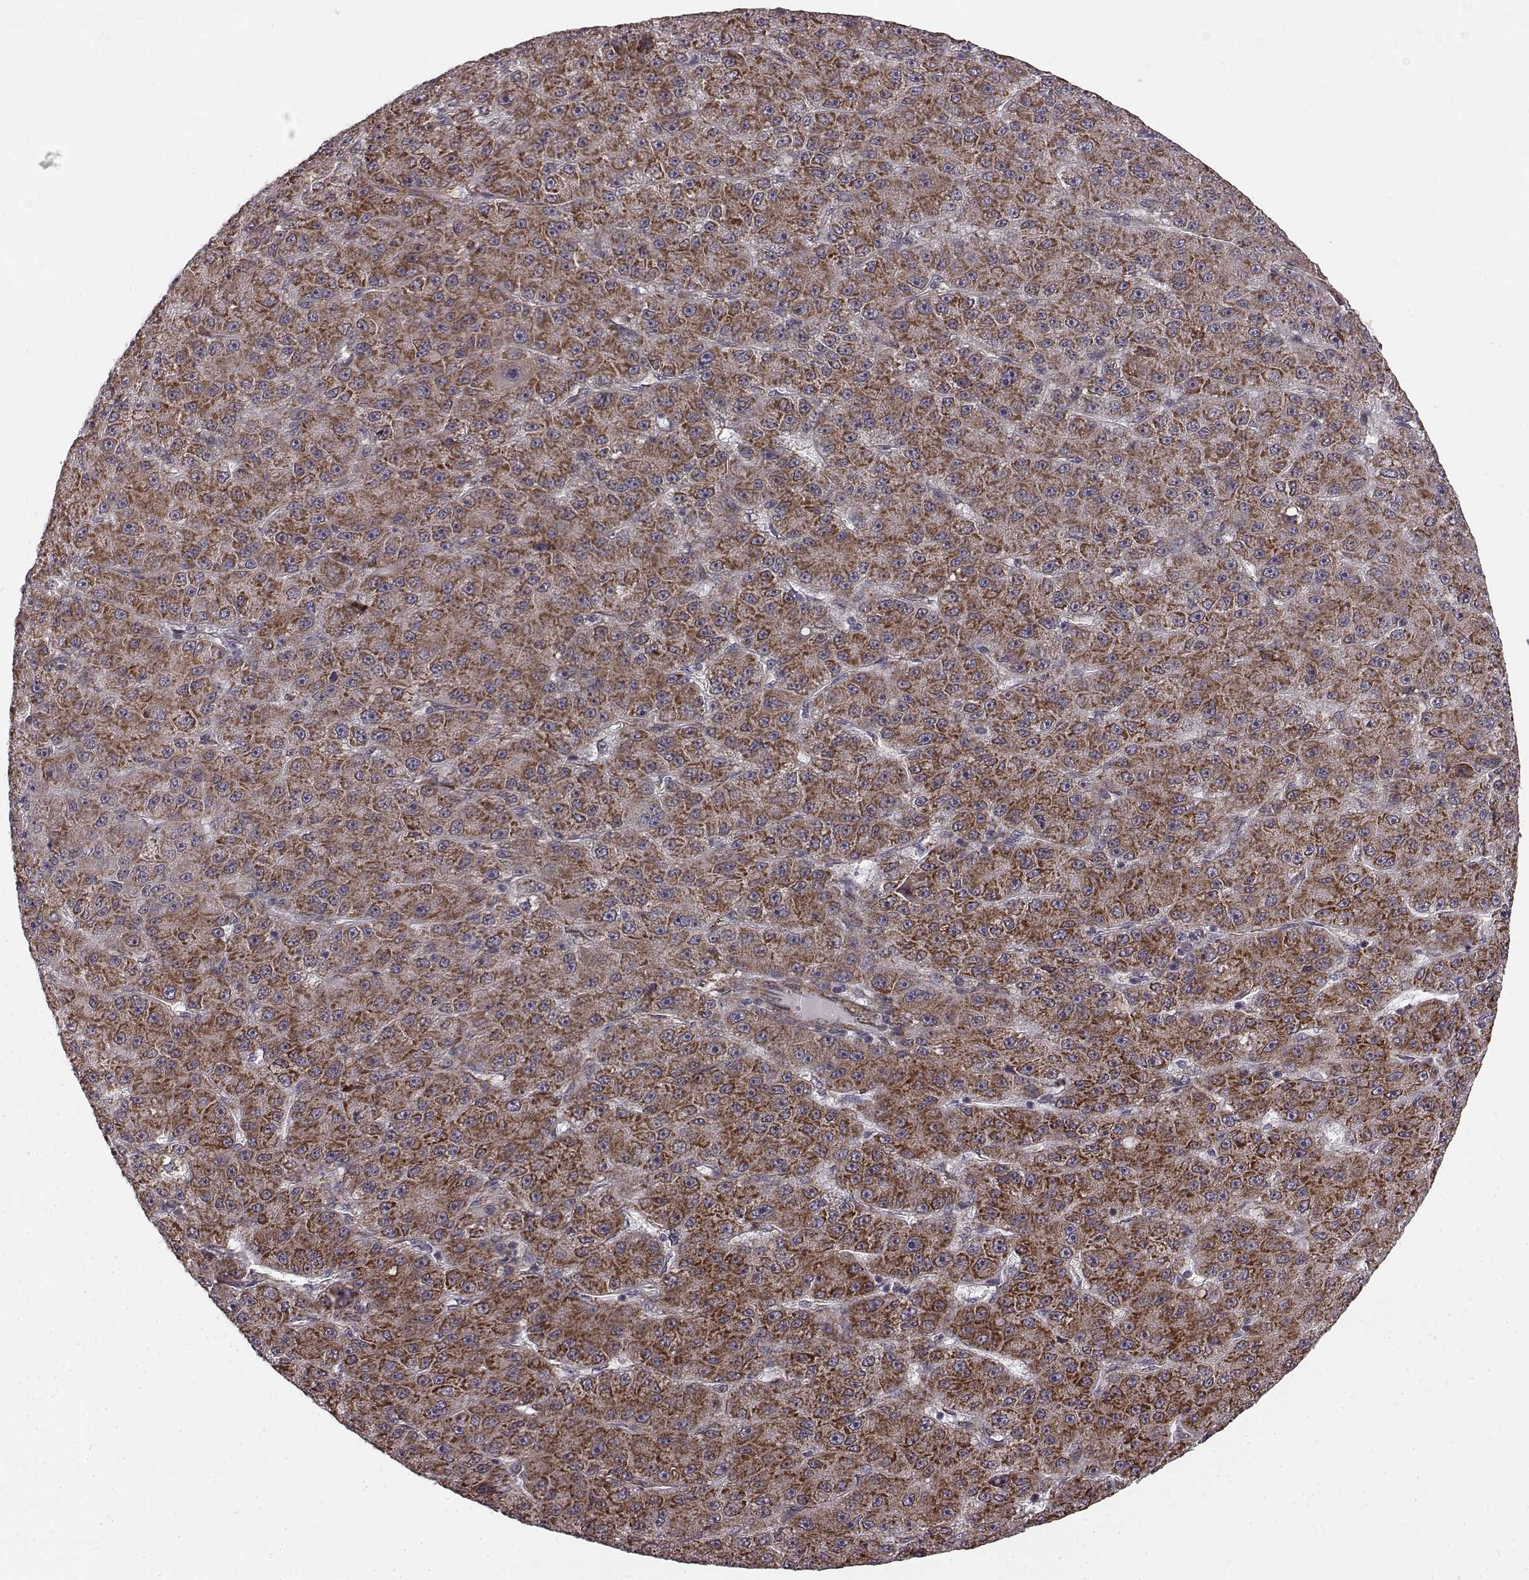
{"staining": {"intensity": "strong", "quantity": ">75%", "location": "cytoplasmic/membranous"}, "tissue": "liver cancer", "cell_type": "Tumor cells", "image_type": "cancer", "snomed": [{"axis": "morphology", "description": "Carcinoma, Hepatocellular, NOS"}, {"axis": "topography", "description": "Liver"}], "caption": "Human hepatocellular carcinoma (liver) stained with a protein marker exhibits strong staining in tumor cells.", "gene": "TMEM14A", "patient": {"sex": "male", "age": 67}}